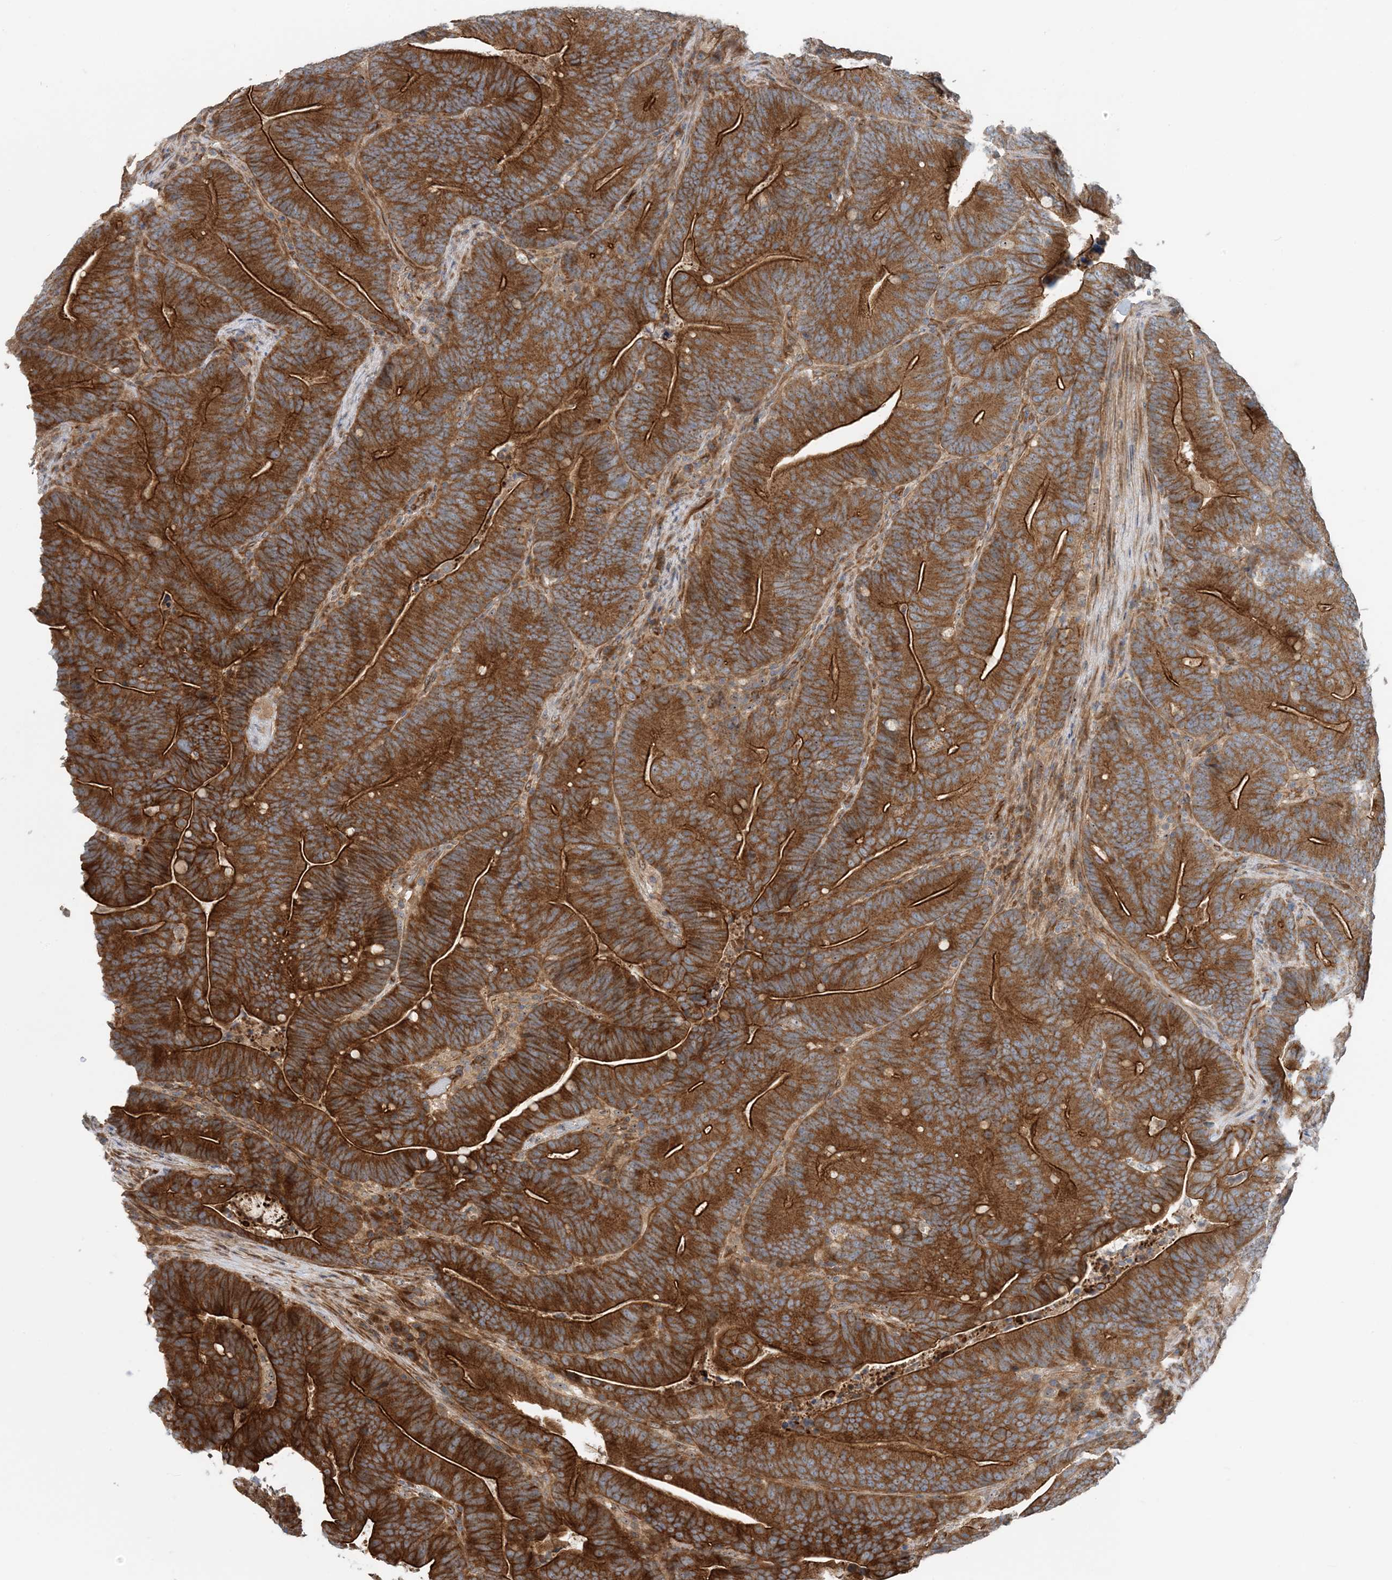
{"staining": {"intensity": "strong", "quantity": ">75%", "location": "cytoplasmic/membranous"}, "tissue": "colorectal cancer", "cell_type": "Tumor cells", "image_type": "cancer", "snomed": [{"axis": "morphology", "description": "Adenocarcinoma, NOS"}, {"axis": "topography", "description": "Colon"}], "caption": "The photomicrograph demonstrates a brown stain indicating the presence of a protein in the cytoplasmic/membranous of tumor cells in colorectal cancer.", "gene": "MYL5", "patient": {"sex": "female", "age": 66}}